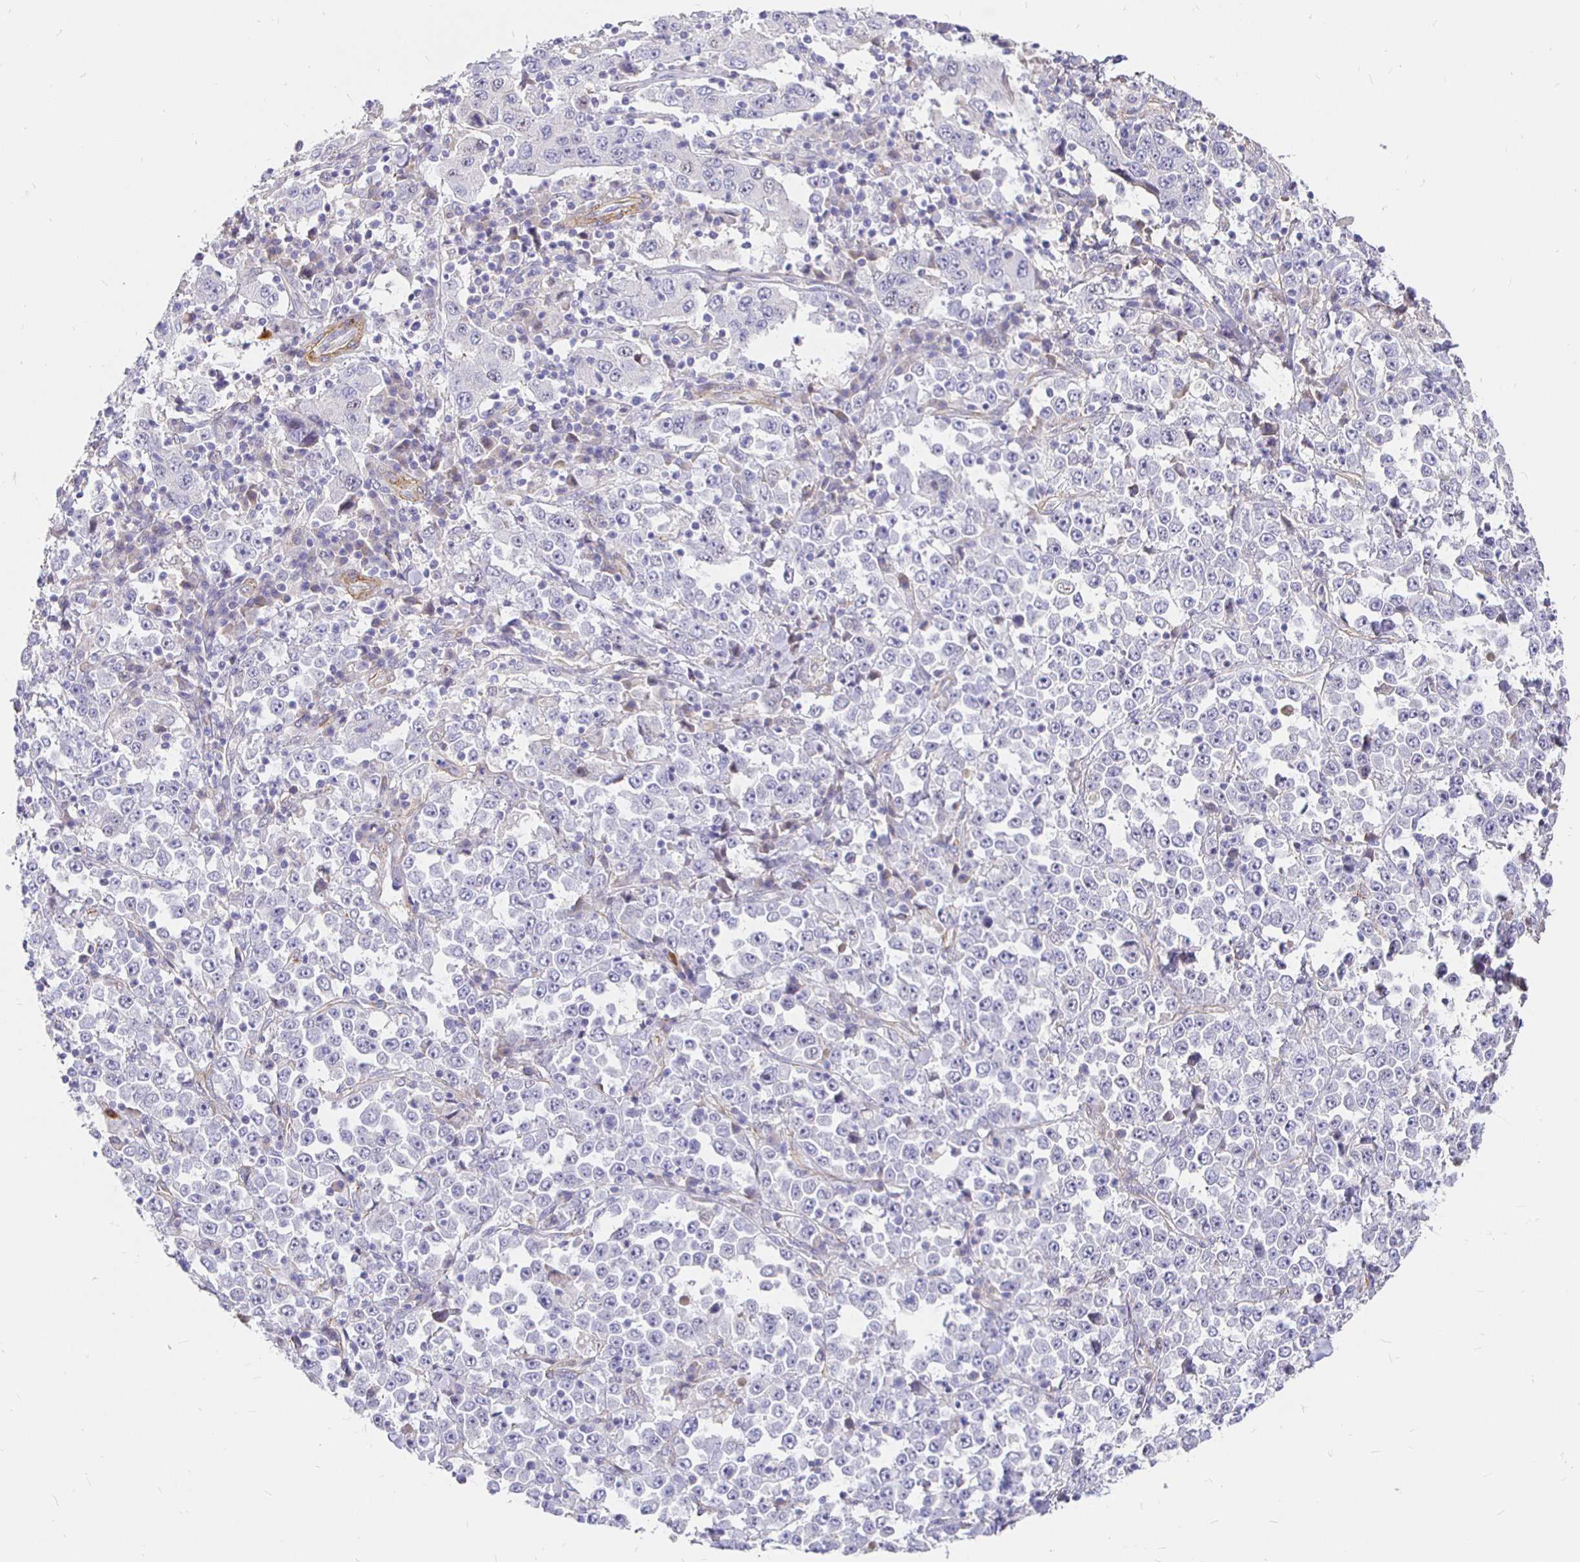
{"staining": {"intensity": "negative", "quantity": "none", "location": "none"}, "tissue": "stomach cancer", "cell_type": "Tumor cells", "image_type": "cancer", "snomed": [{"axis": "morphology", "description": "Normal tissue, NOS"}, {"axis": "morphology", "description": "Adenocarcinoma, NOS"}, {"axis": "topography", "description": "Stomach, upper"}, {"axis": "topography", "description": "Stomach"}], "caption": "Immunohistochemistry micrograph of neoplastic tissue: stomach adenocarcinoma stained with DAB (3,3'-diaminobenzidine) demonstrates no significant protein staining in tumor cells.", "gene": "PALM2AKAP2", "patient": {"sex": "male", "age": 59}}